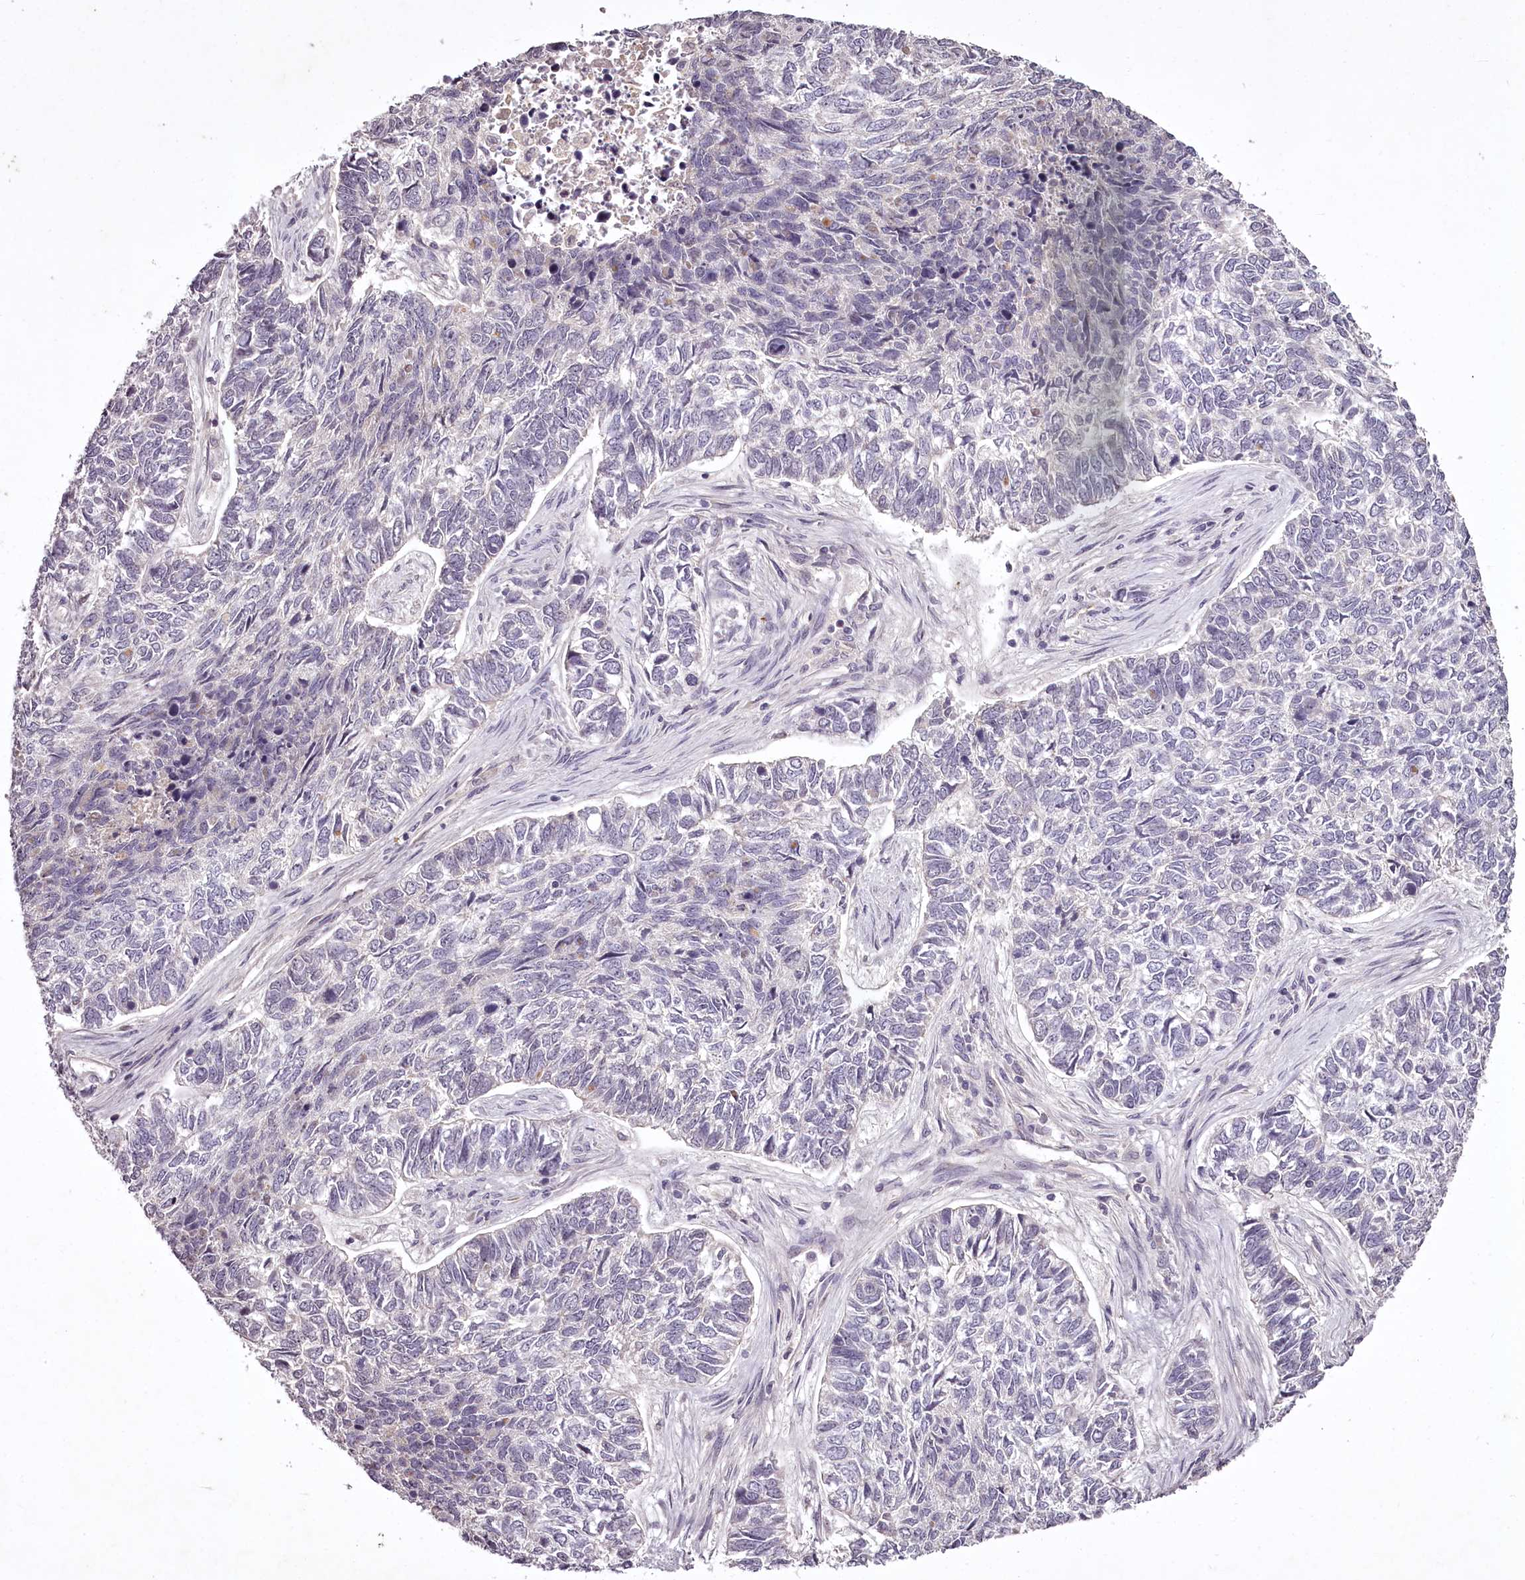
{"staining": {"intensity": "negative", "quantity": "none", "location": "none"}, "tissue": "skin cancer", "cell_type": "Tumor cells", "image_type": "cancer", "snomed": [{"axis": "morphology", "description": "Basal cell carcinoma"}, {"axis": "topography", "description": "Skin"}], "caption": "IHC of skin cancer (basal cell carcinoma) reveals no expression in tumor cells.", "gene": "RBMXL2", "patient": {"sex": "female", "age": 65}}